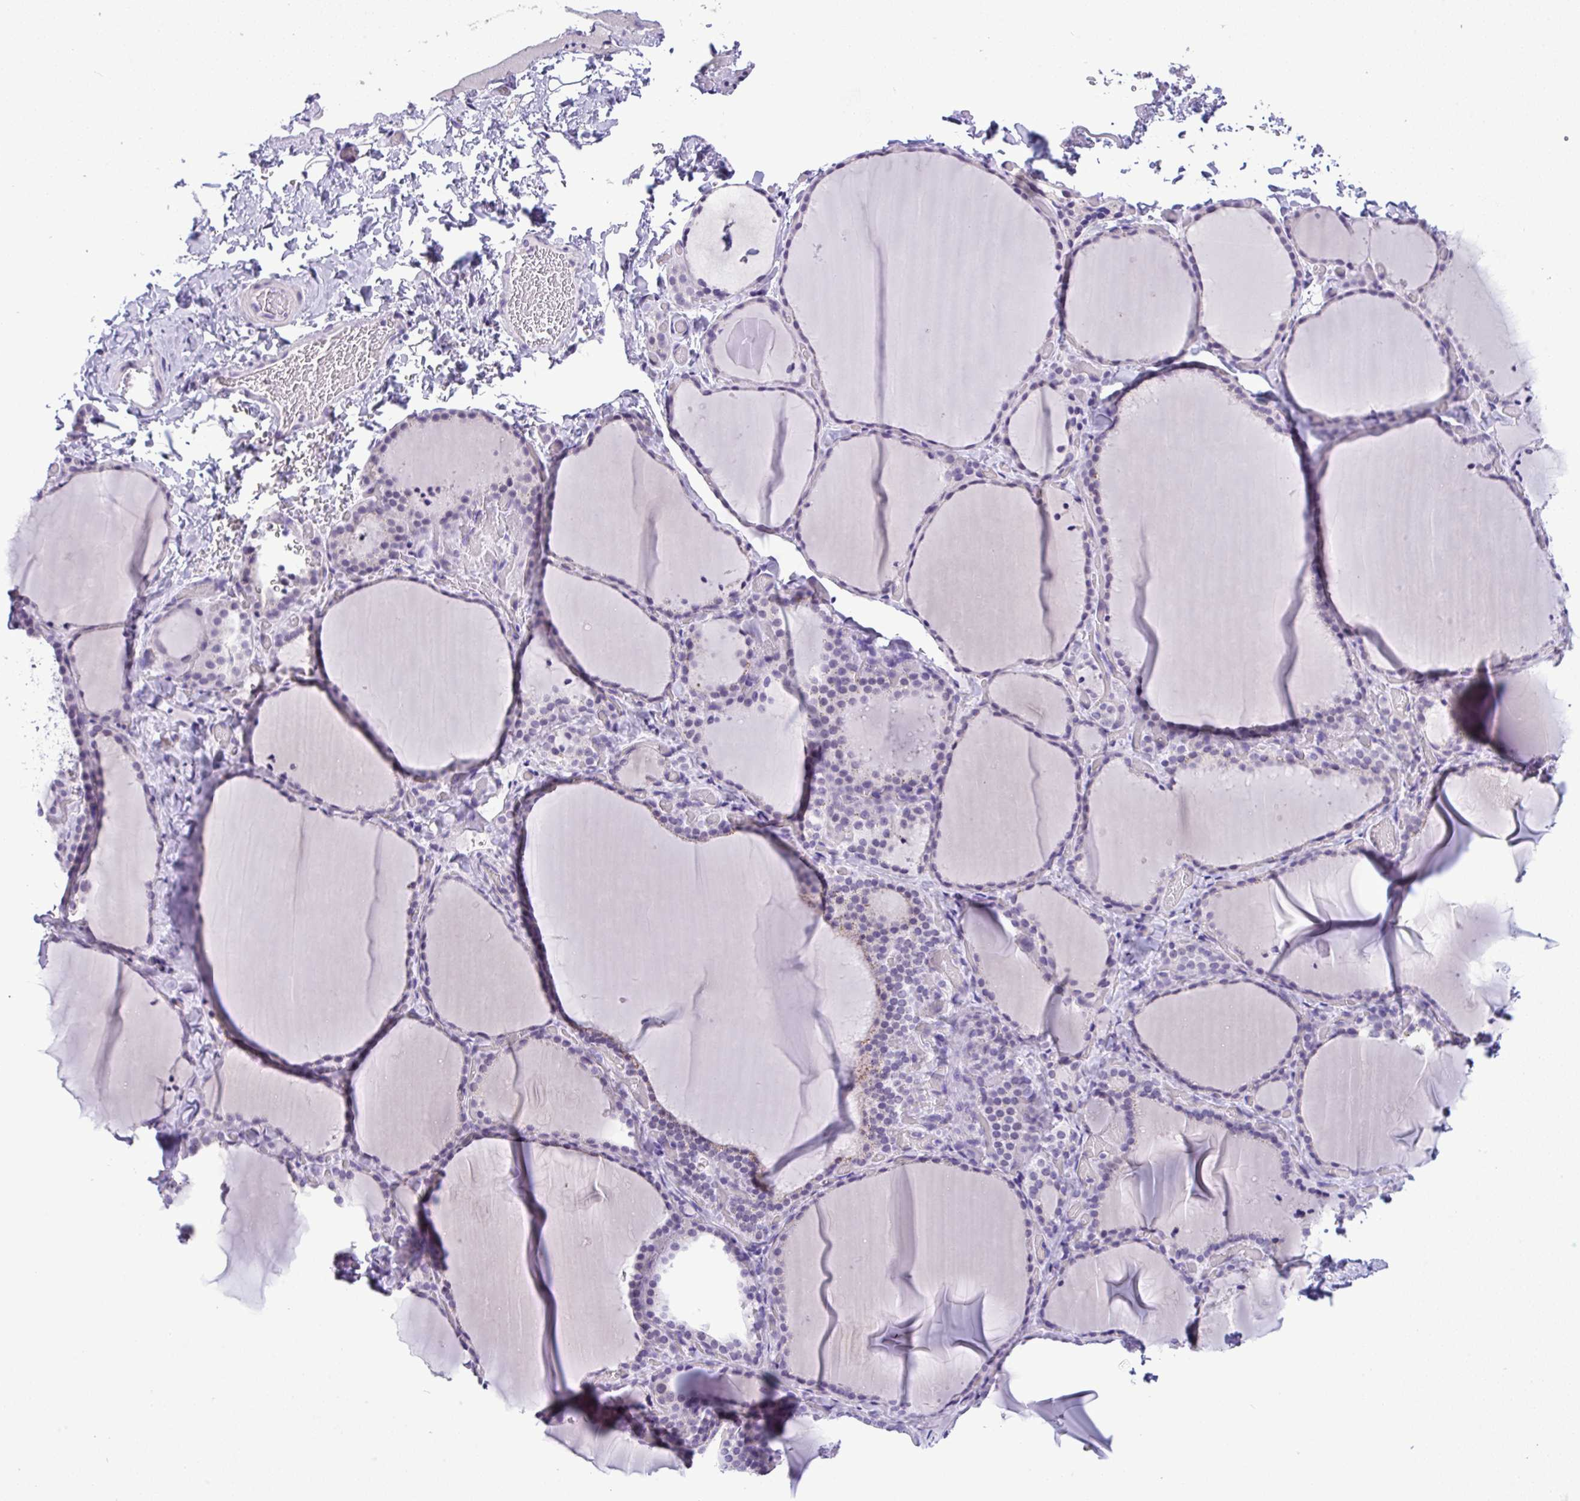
{"staining": {"intensity": "negative", "quantity": "none", "location": "none"}, "tissue": "thyroid gland", "cell_type": "Glandular cells", "image_type": "normal", "snomed": [{"axis": "morphology", "description": "Normal tissue, NOS"}, {"axis": "topography", "description": "Thyroid gland"}], "caption": "Immunohistochemical staining of normal human thyroid gland shows no significant positivity in glandular cells.", "gene": "YBX2", "patient": {"sex": "female", "age": 22}}